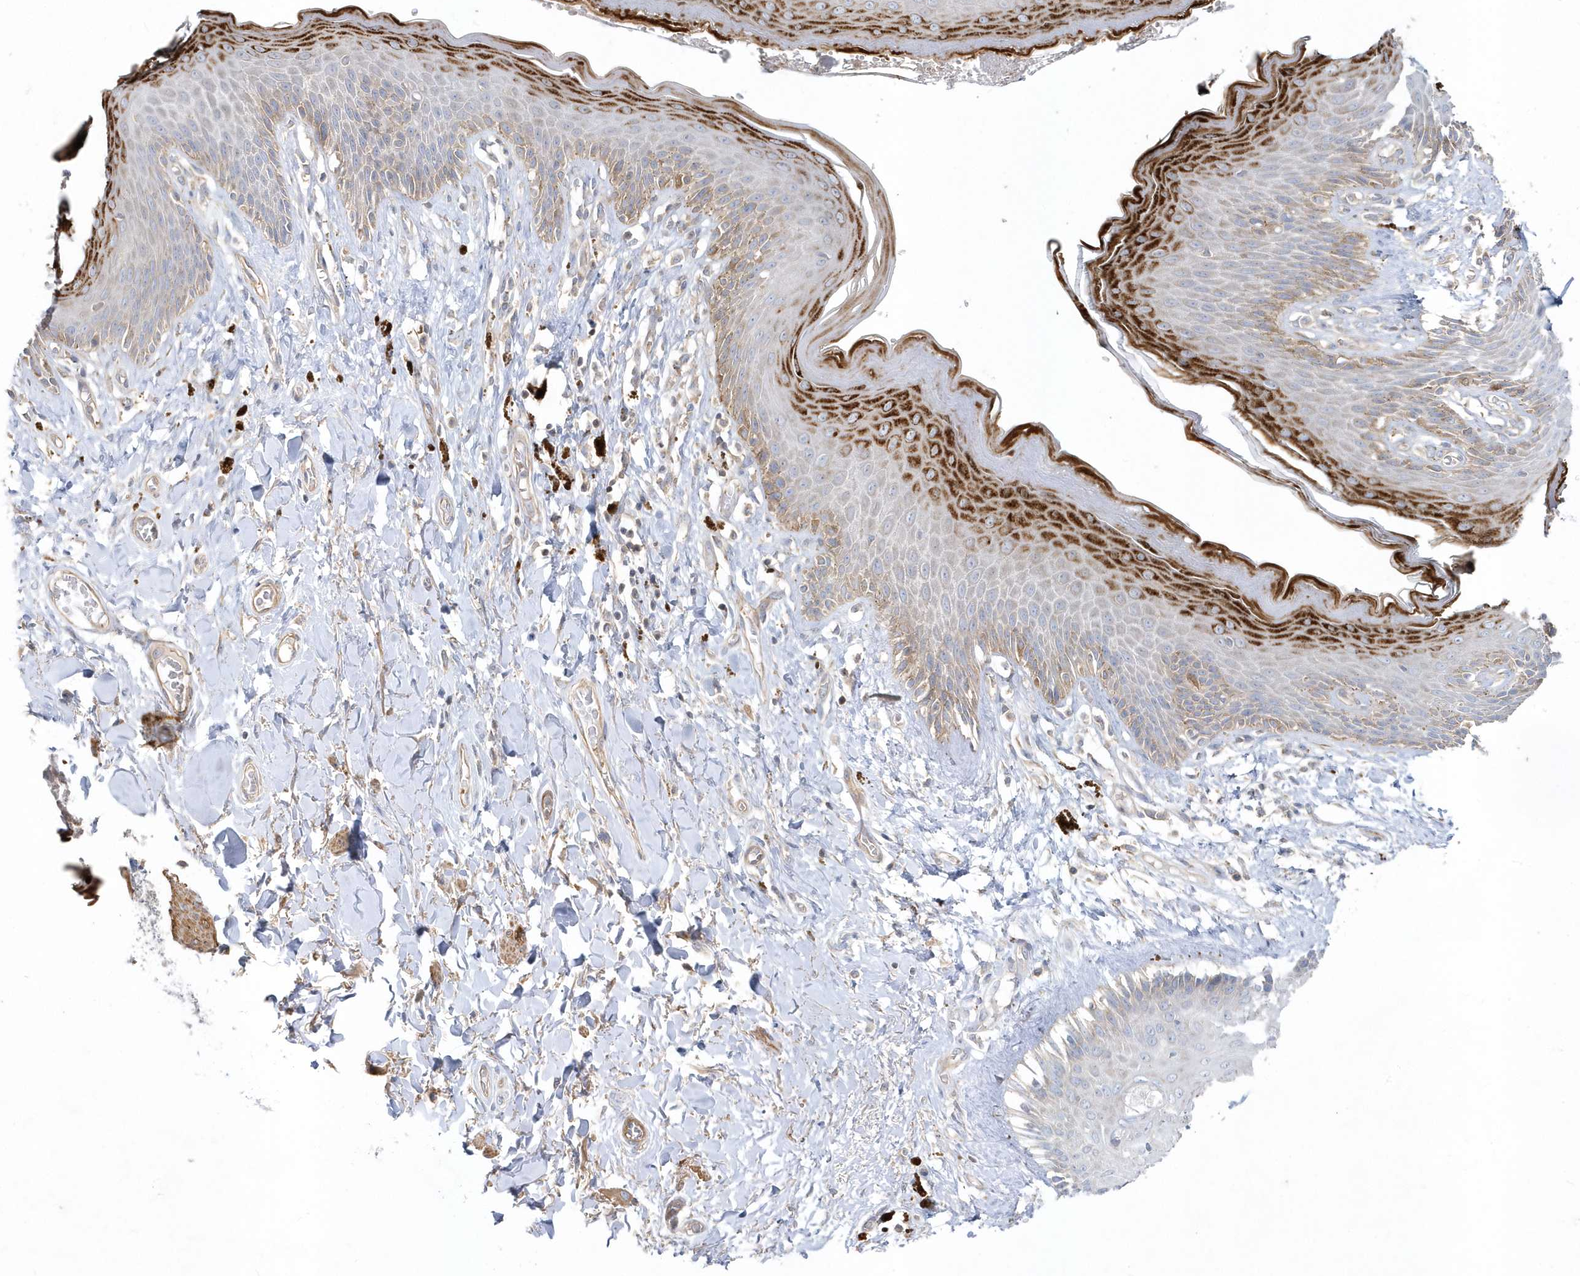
{"staining": {"intensity": "strong", "quantity": "<25%", "location": "cytoplasmic/membranous"}, "tissue": "skin", "cell_type": "Epidermal cells", "image_type": "normal", "snomed": [{"axis": "morphology", "description": "Normal tissue, NOS"}, {"axis": "topography", "description": "Anal"}], "caption": "Immunohistochemical staining of unremarkable skin reveals medium levels of strong cytoplasmic/membranous staining in approximately <25% of epidermal cells.", "gene": "LEXM", "patient": {"sex": "female", "age": 78}}